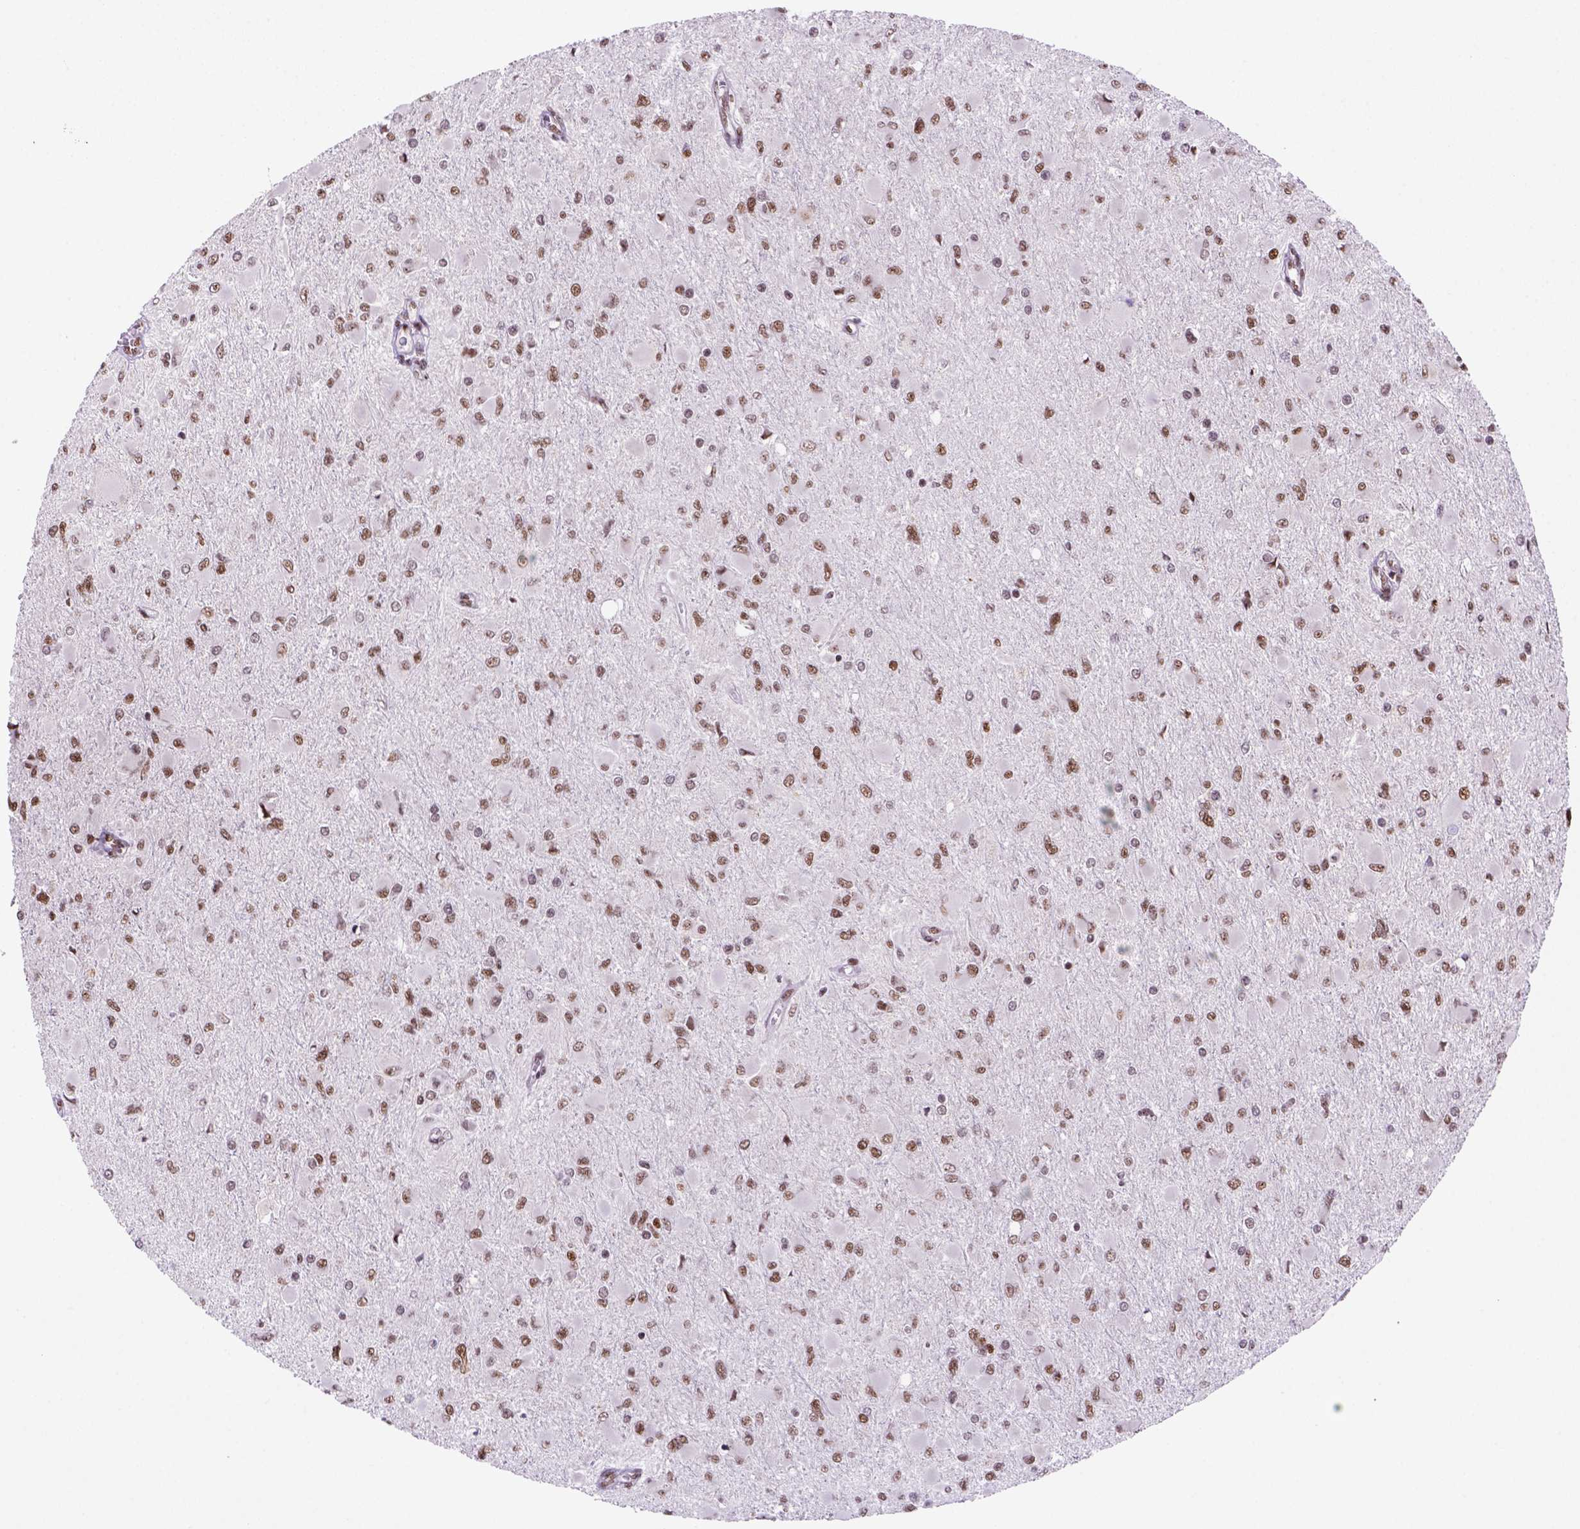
{"staining": {"intensity": "moderate", "quantity": ">75%", "location": "nuclear"}, "tissue": "glioma", "cell_type": "Tumor cells", "image_type": "cancer", "snomed": [{"axis": "morphology", "description": "Glioma, malignant, High grade"}, {"axis": "topography", "description": "Cerebral cortex"}], "caption": "This is a micrograph of immunohistochemistry staining of glioma, which shows moderate staining in the nuclear of tumor cells.", "gene": "NSMCE2", "patient": {"sex": "female", "age": 36}}